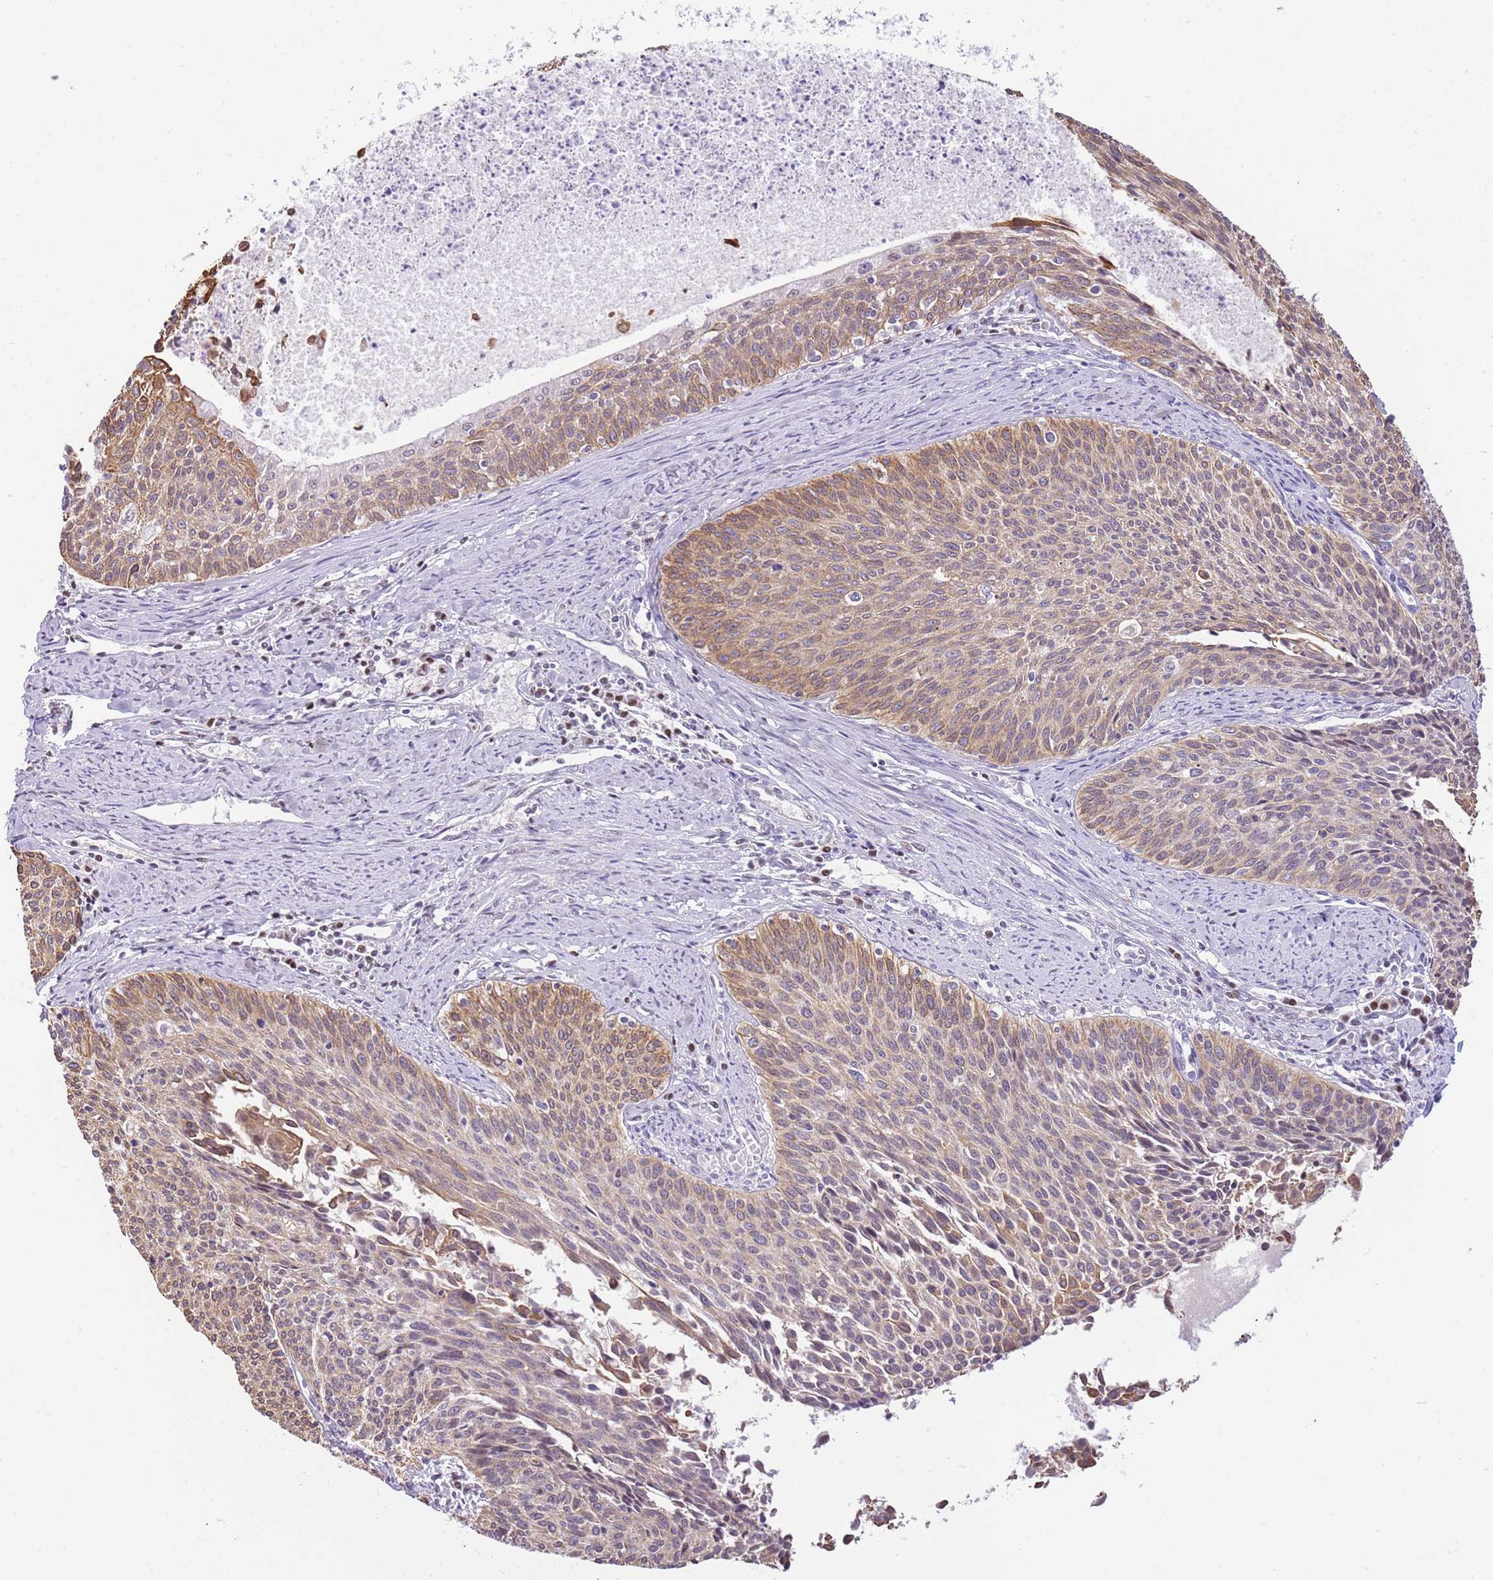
{"staining": {"intensity": "moderate", "quantity": "25%-75%", "location": "cytoplasmic/membranous"}, "tissue": "cervical cancer", "cell_type": "Tumor cells", "image_type": "cancer", "snomed": [{"axis": "morphology", "description": "Squamous cell carcinoma, NOS"}, {"axis": "topography", "description": "Cervix"}], "caption": "Protein analysis of cervical cancer (squamous cell carcinoma) tissue exhibits moderate cytoplasmic/membranous positivity in about 25%-75% of tumor cells.", "gene": "RFK", "patient": {"sex": "female", "age": 55}}